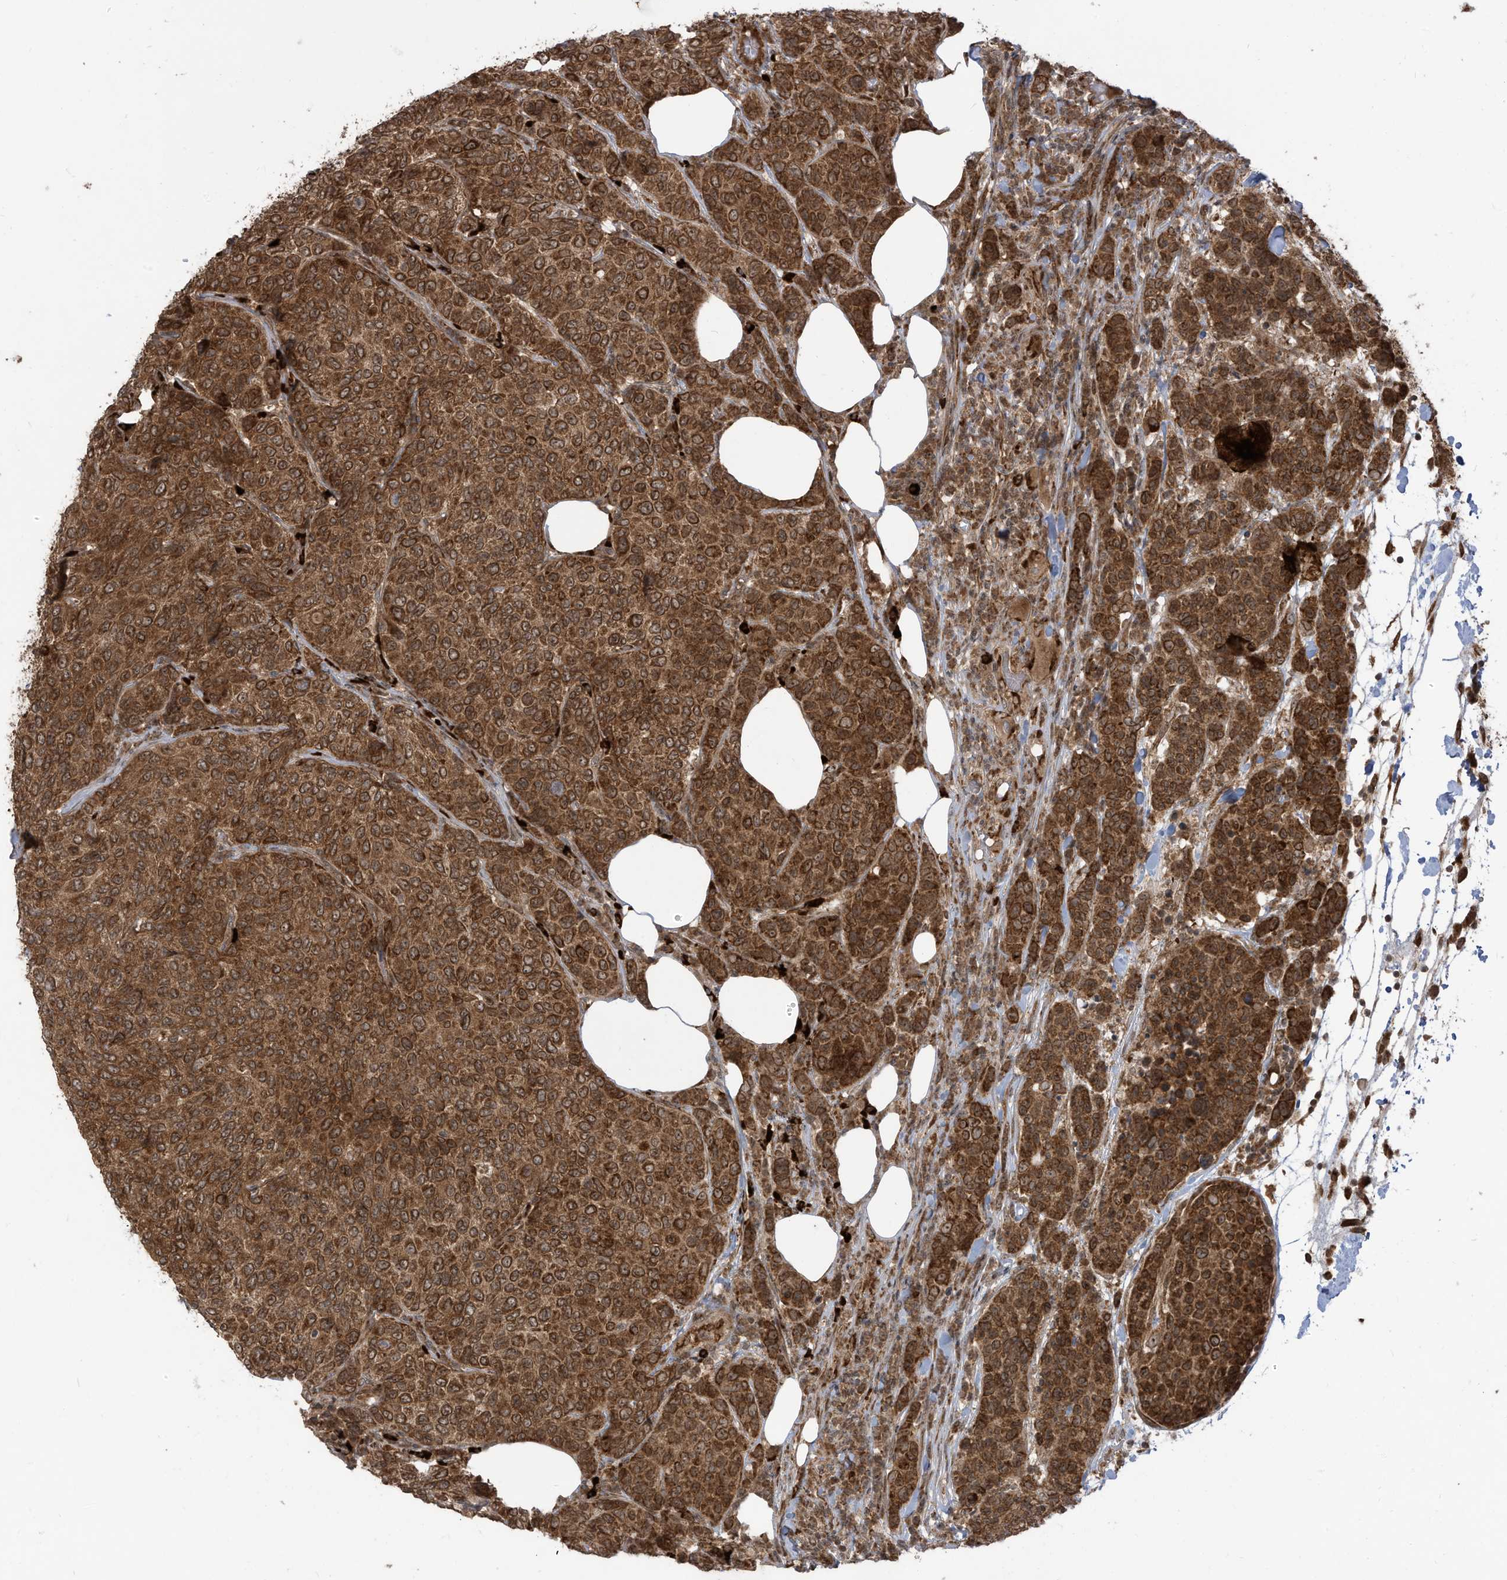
{"staining": {"intensity": "moderate", "quantity": ">75%", "location": "cytoplasmic/membranous"}, "tissue": "breast cancer", "cell_type": "Tumor cells", "image_type": "cancer", "snomed": [{"axis": "morphology", "description": "Duct carcinoma"}, {"axis": "topography", "description": "Breast"}], "caption": "Intraductal carcinoma (breast) stained with a protein marker displays moderate staining in tumor cells.", "gene": "TRIM67", "patient": {"sex": "female", "age": 55}}